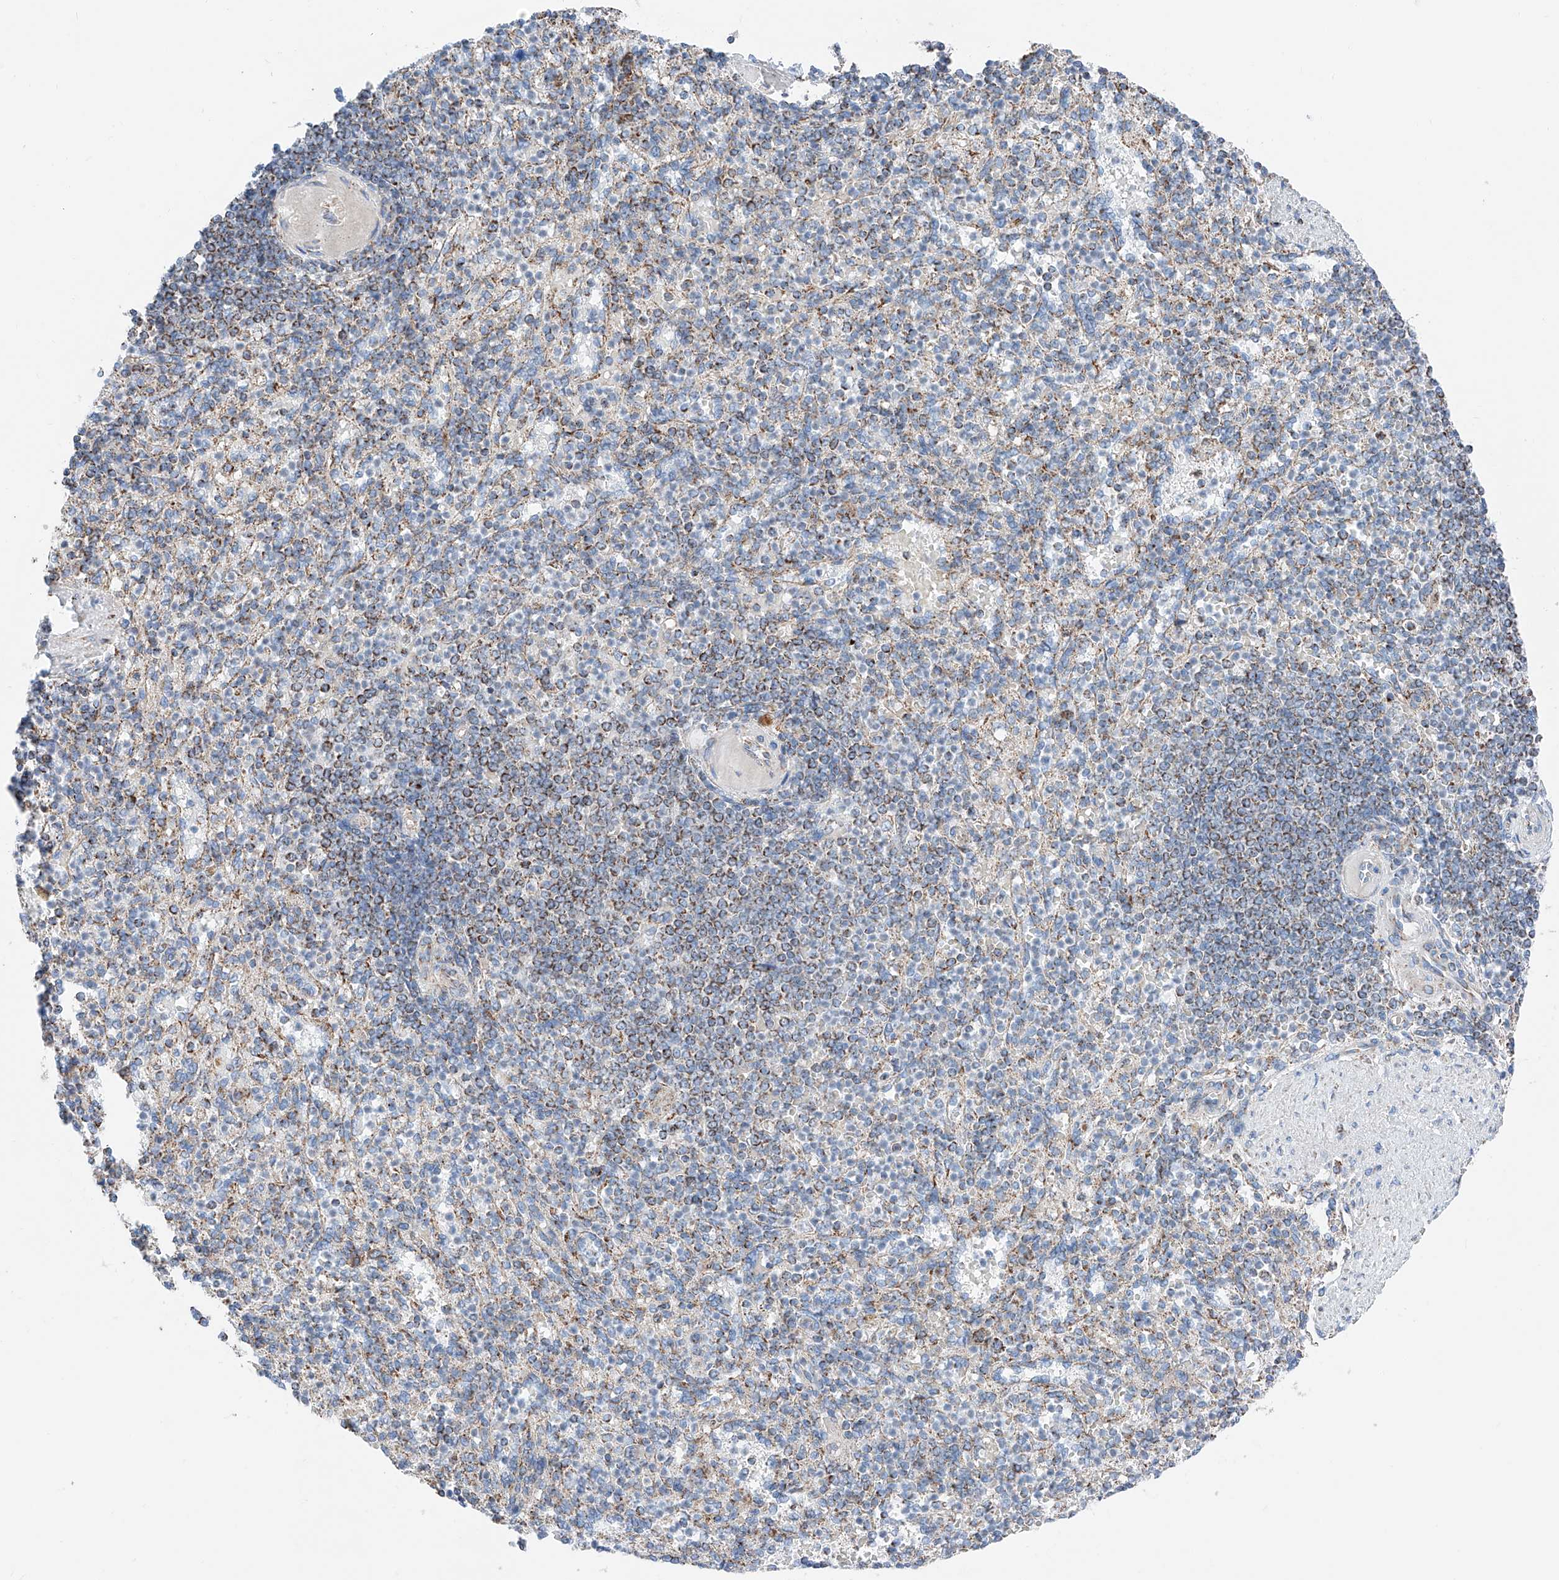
{"staining": {"intensity": "moderate", "quantity": "<25%", "location": "cytoplasmic/membranous"}, "tissue": "spleen", "cell_type": "Cells in red pulp", "image_type": "normal", "snomed": [{"axis": "morphology", "description": "Normal tissue, NOS"}, {"axis": "topography", "description": "Spleen"}], "caption": "Immunohistochemistry (IHC) photomicrograph of unremarkable human spleen stained for a protein (brown), which shows low levels of moderate cytoplasmic/membranous positivity in approximately <25% of cells in red pulp.", "gene": "MRAP", "patient": {"sex": "female", "age": 74}}